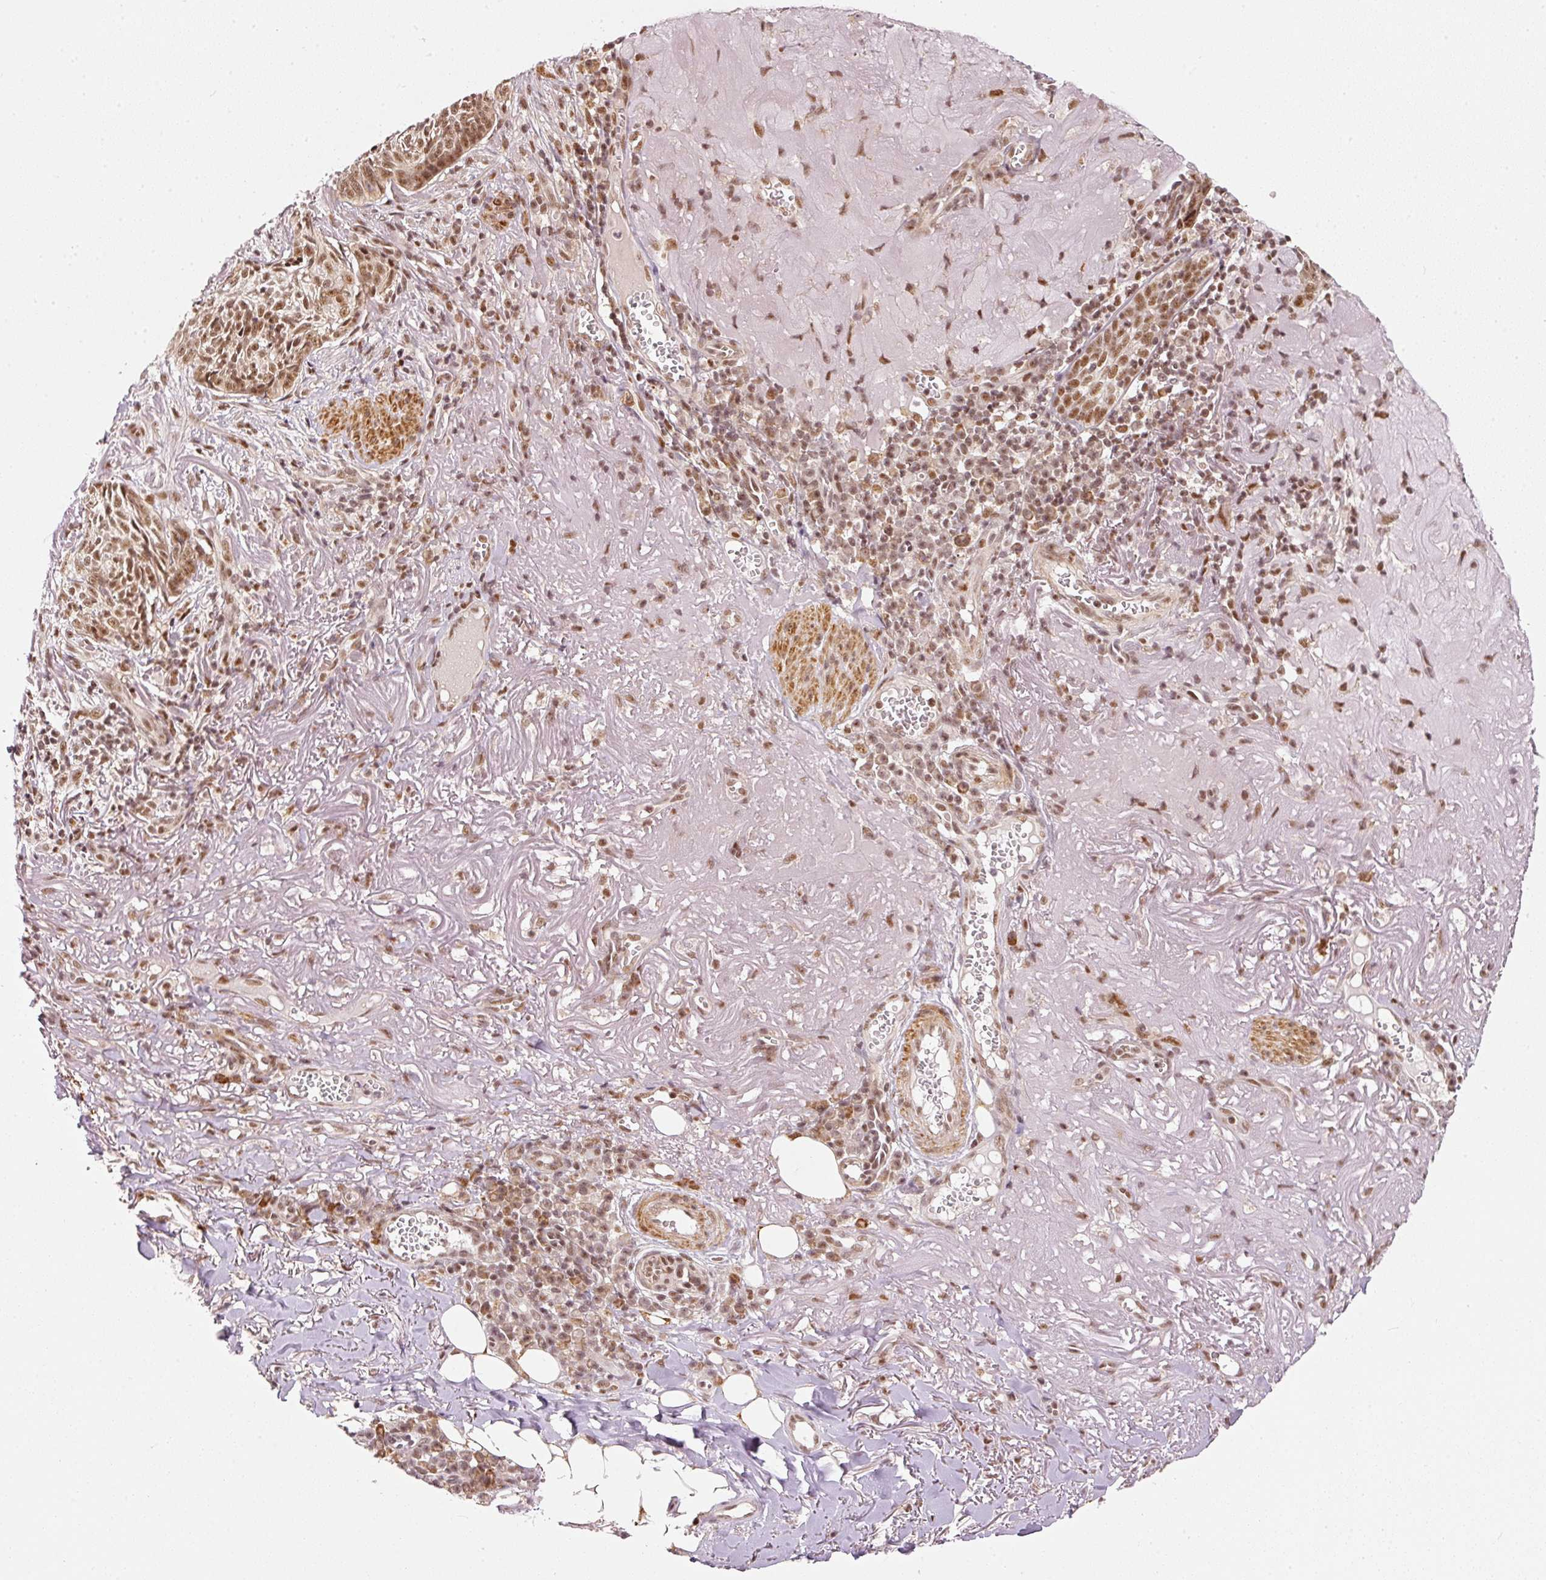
{"staining": {"intensity": "moderate", "quantity": ">75%", "location": "nuclear"}, "tissue": "skin cancer", "cell_type": "Tumor cells", "image_type": "cancer", "snomed": [{"axis": "morphology", "description": "Basal cell carcinoma"}, {"axis": "topography", "description": "Skin"}, {"axis": "topography", "description": "Skin of face"}], "caption": "This is an image of immunohistochemistry staining of skin cancer (basal cell carcinoma), which shows moderate staining in the nuclear of tumor cells.", "gene": "THOC6", "patient": {"sex": "female", "age": 95}}